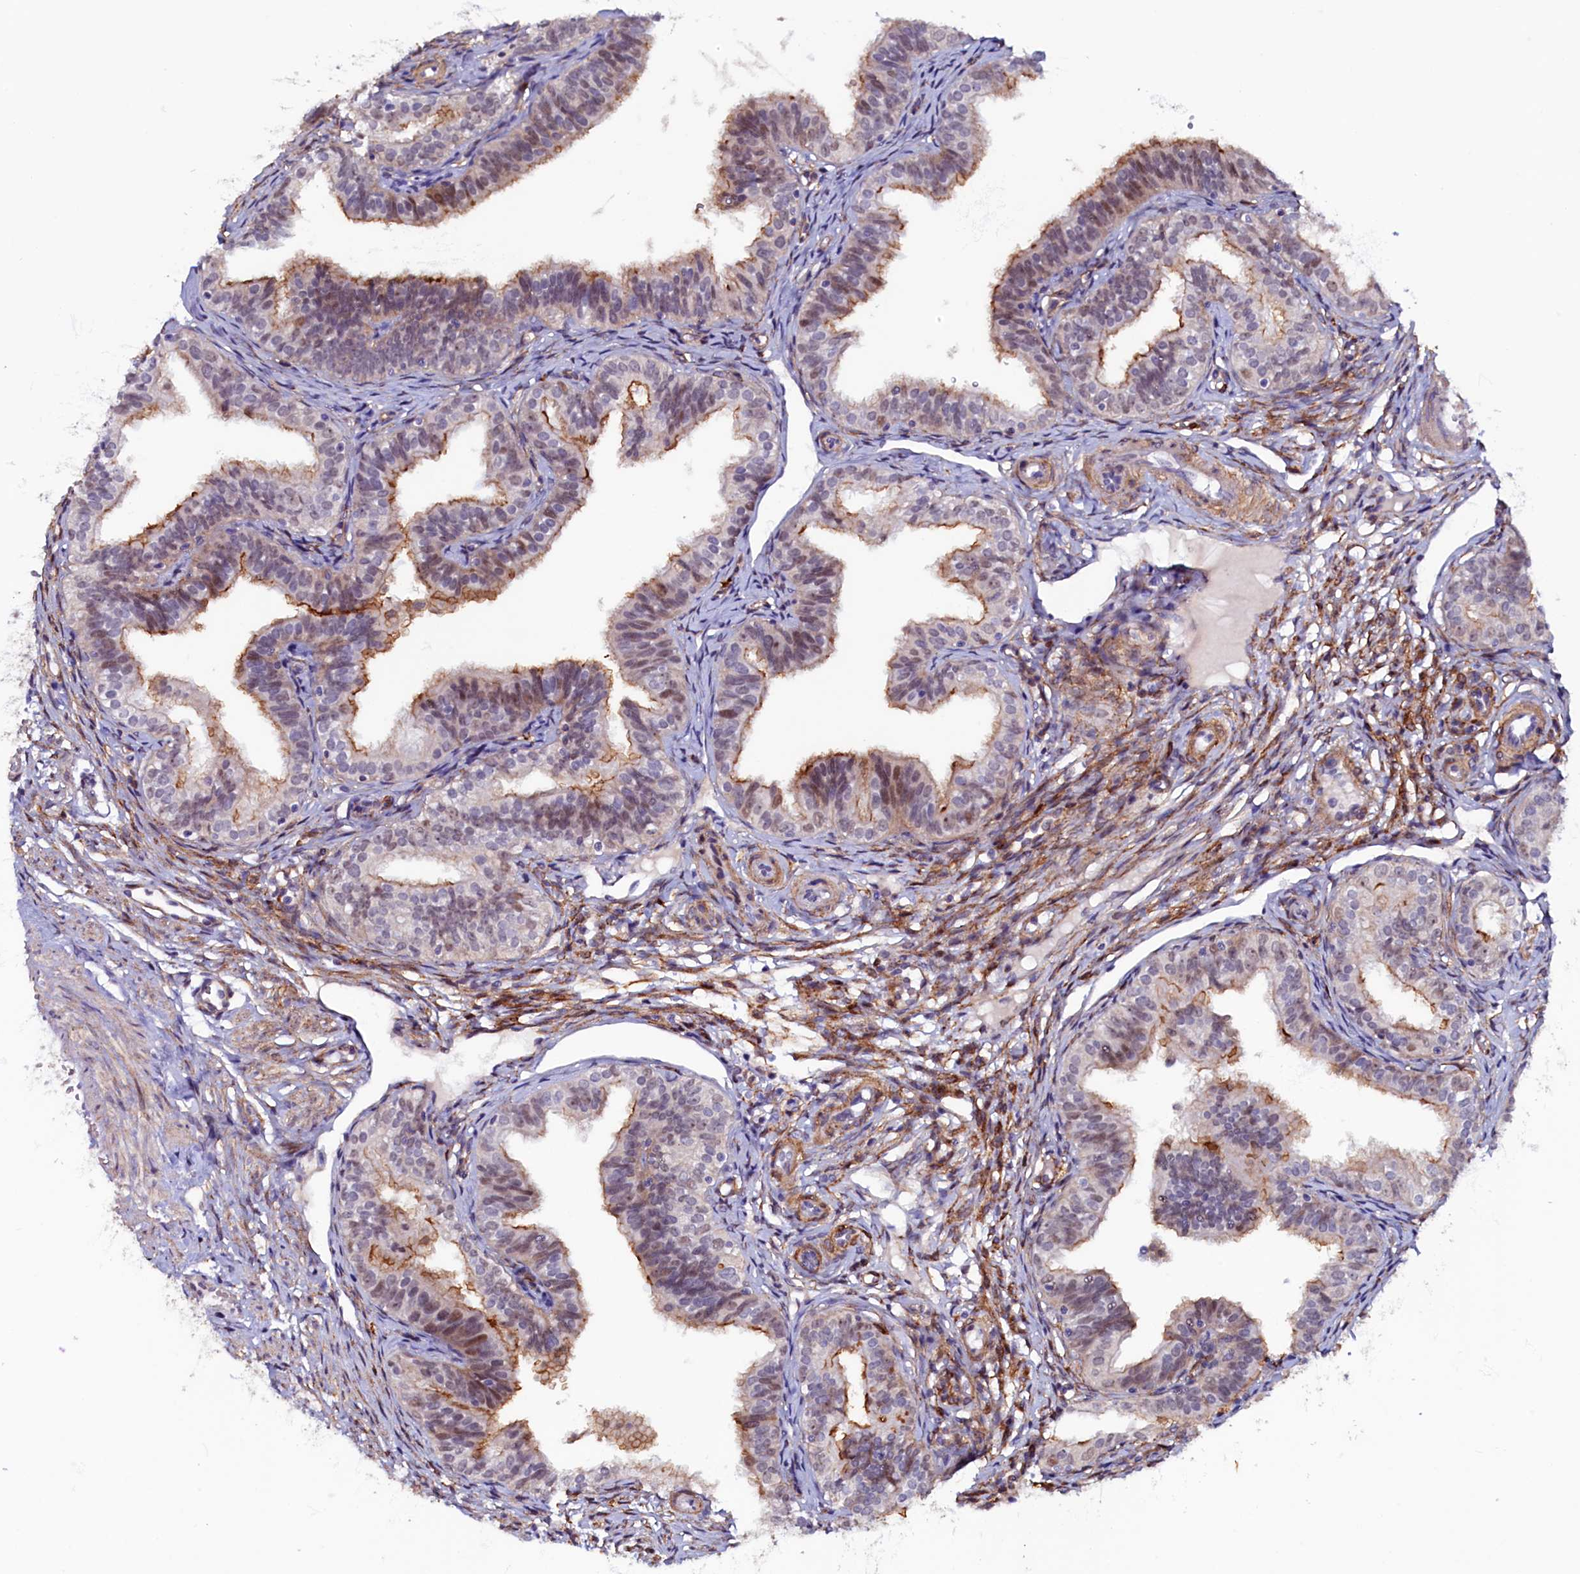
{"staining": {"intensity": "moderate", "quantity": "25%-75%", "location": "cytoplasmic/membranous,nuclear"}, "tissue": "fallopian tube", "cell_type": "Glandular cells", "image_type": "normal", "snomed": [{"axis": "morphology", "description": "Normal tissue, NOS"}, {"axis": "topography", "description": "Fallopian tube"}], "caption": "Protein staining shows moderate cytoplasmic/membranous,nuclear positivity in approximately 25%-75% of glandular cells in normal fallopian tube. Nuclei are stained in blue.", "gene": "PACSIN3", "patient": {"sex": "female", "age": 35}}